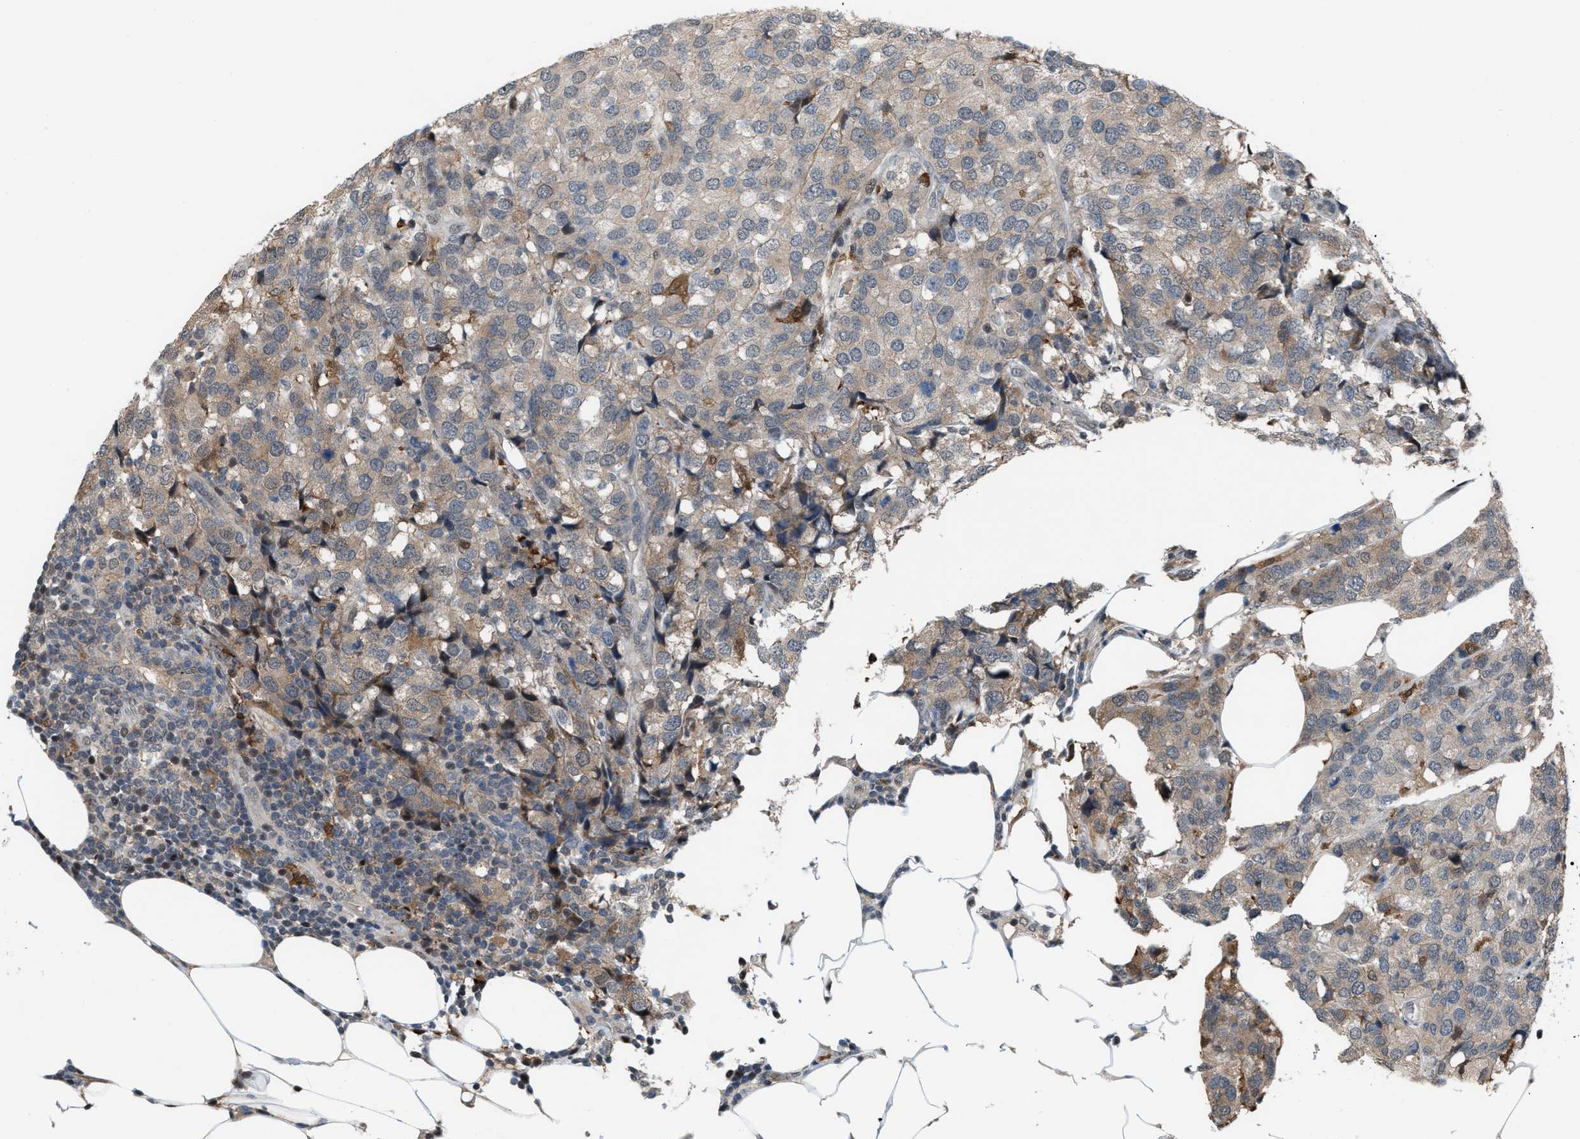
{"staining": {"intensity": "weak", "quantity": ">75%", "location": "cytoplasmic/membranous"}, "tissue": "breast cancer", "cell_type": "Tumor cells", "image_type": "cancer", "snomed": [{"axis": "morphology", "description": "Lobular carcinoma"}, {"axis": "topography", "description": "Breast"}], "caption": "A high-resolution image shows immunohistochemistry (IHC) staining of breast lobular carcinoma, which reveals weak cytoplasmic/membranous expression in approximately >75% of tumor cells. Using DAB (3,3'-diaminobenzidine) (brown) and hematoxylin (blue) stains, captured at high magnification using brightfield microscopy.", "gene": "RFFL", "patient": {"sex": "female", "age": 59}}